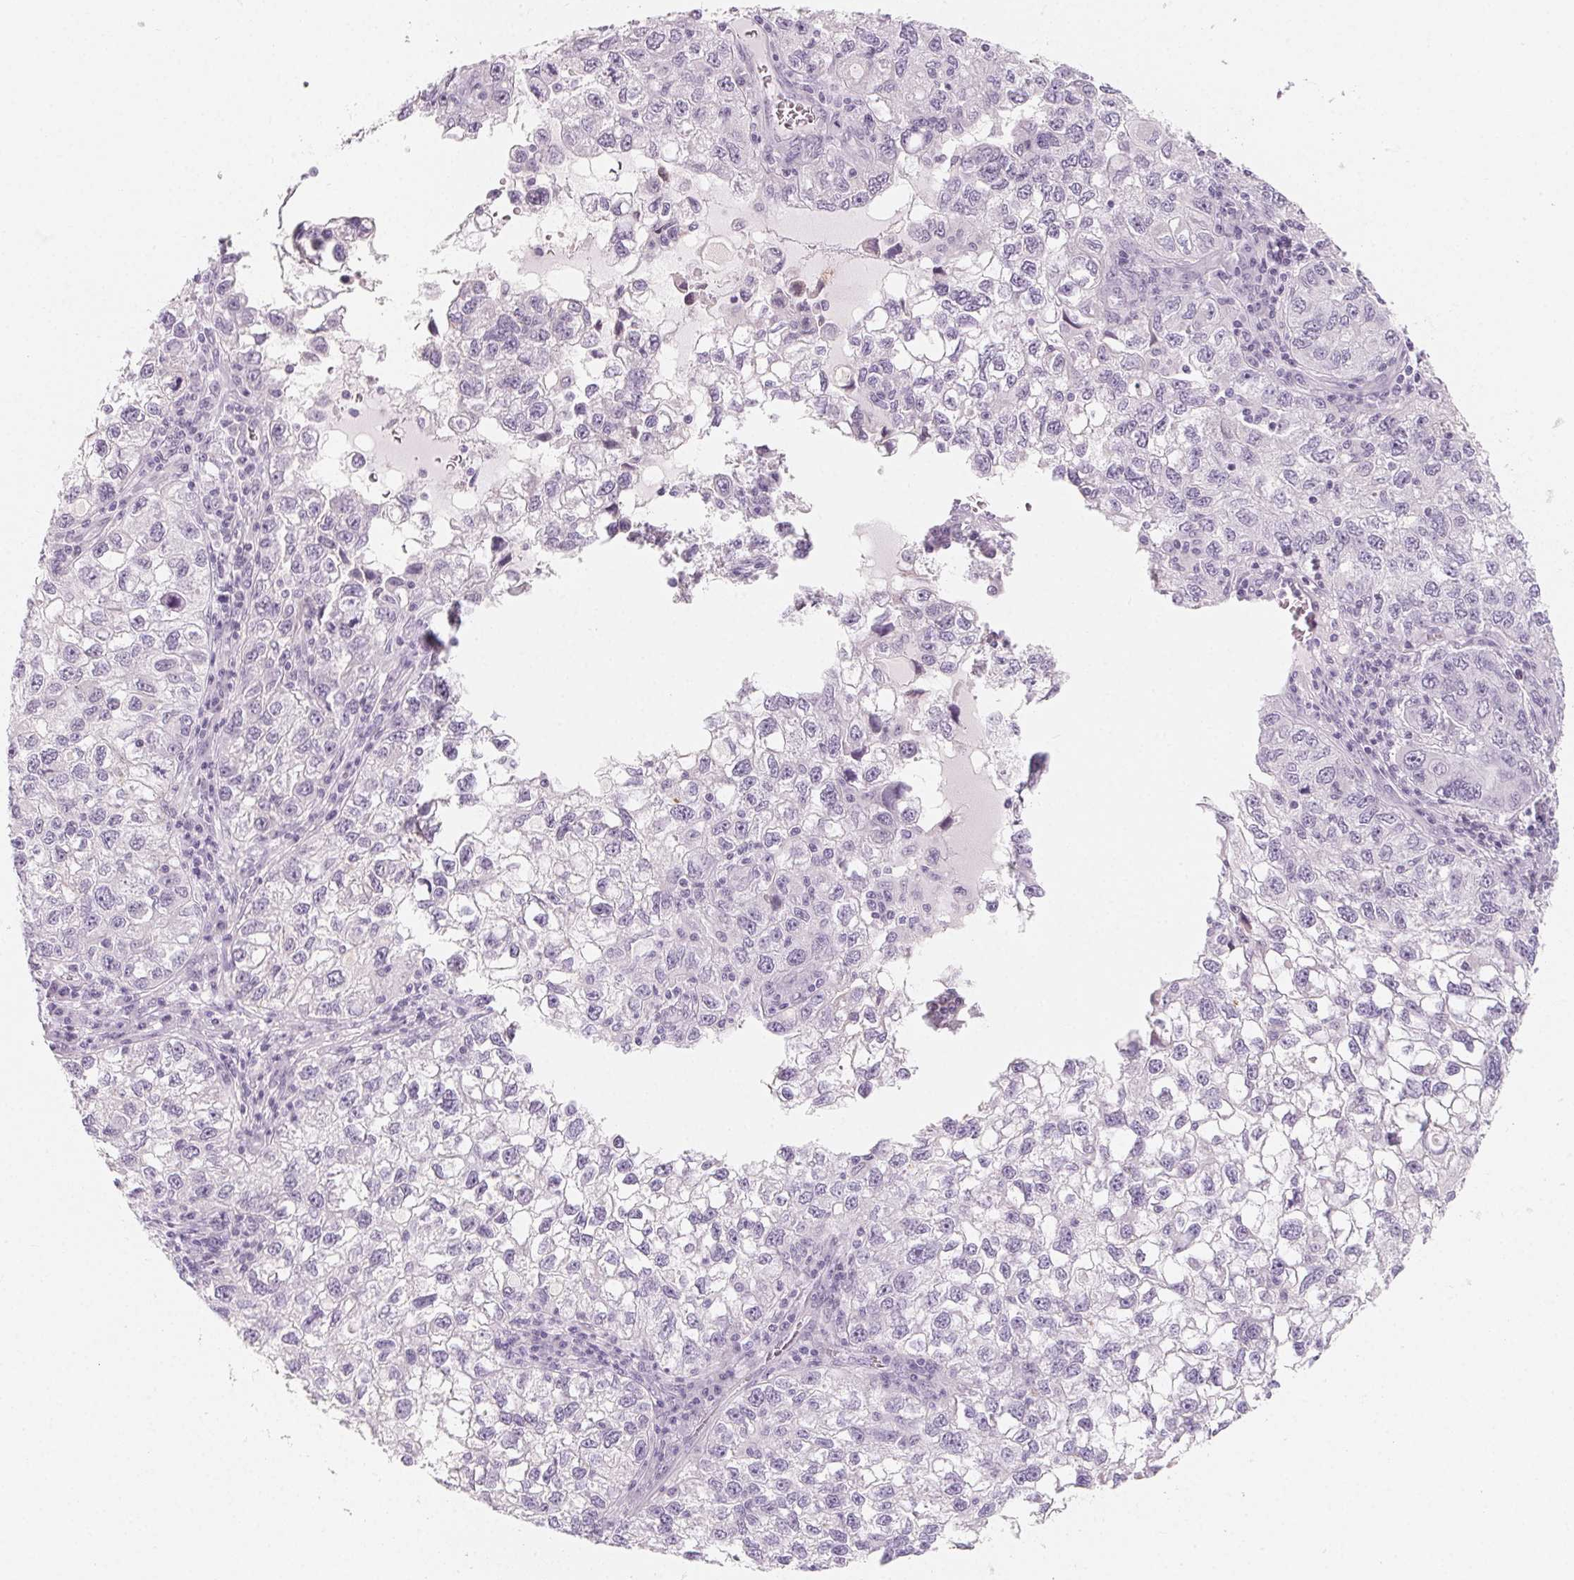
{"staining": {"intensity": "negative", "quantity": "none", "location": "none"}, "tissue": "cervical cancer", "cell_type": "Tumor cells", "image_type": "cancer", "snomed": [{"axis": "morphology", "description": "Squamous cell carcinoma, NOS"}, {"axis": "topography", "description": "Cervix"}], "caption": "This is an IHC image of human cervical squamous cell carcinoma. There is no expression in tumor cells.", "gene": "SH3GL2", "patient": {"sex": "female", "age": 55}}